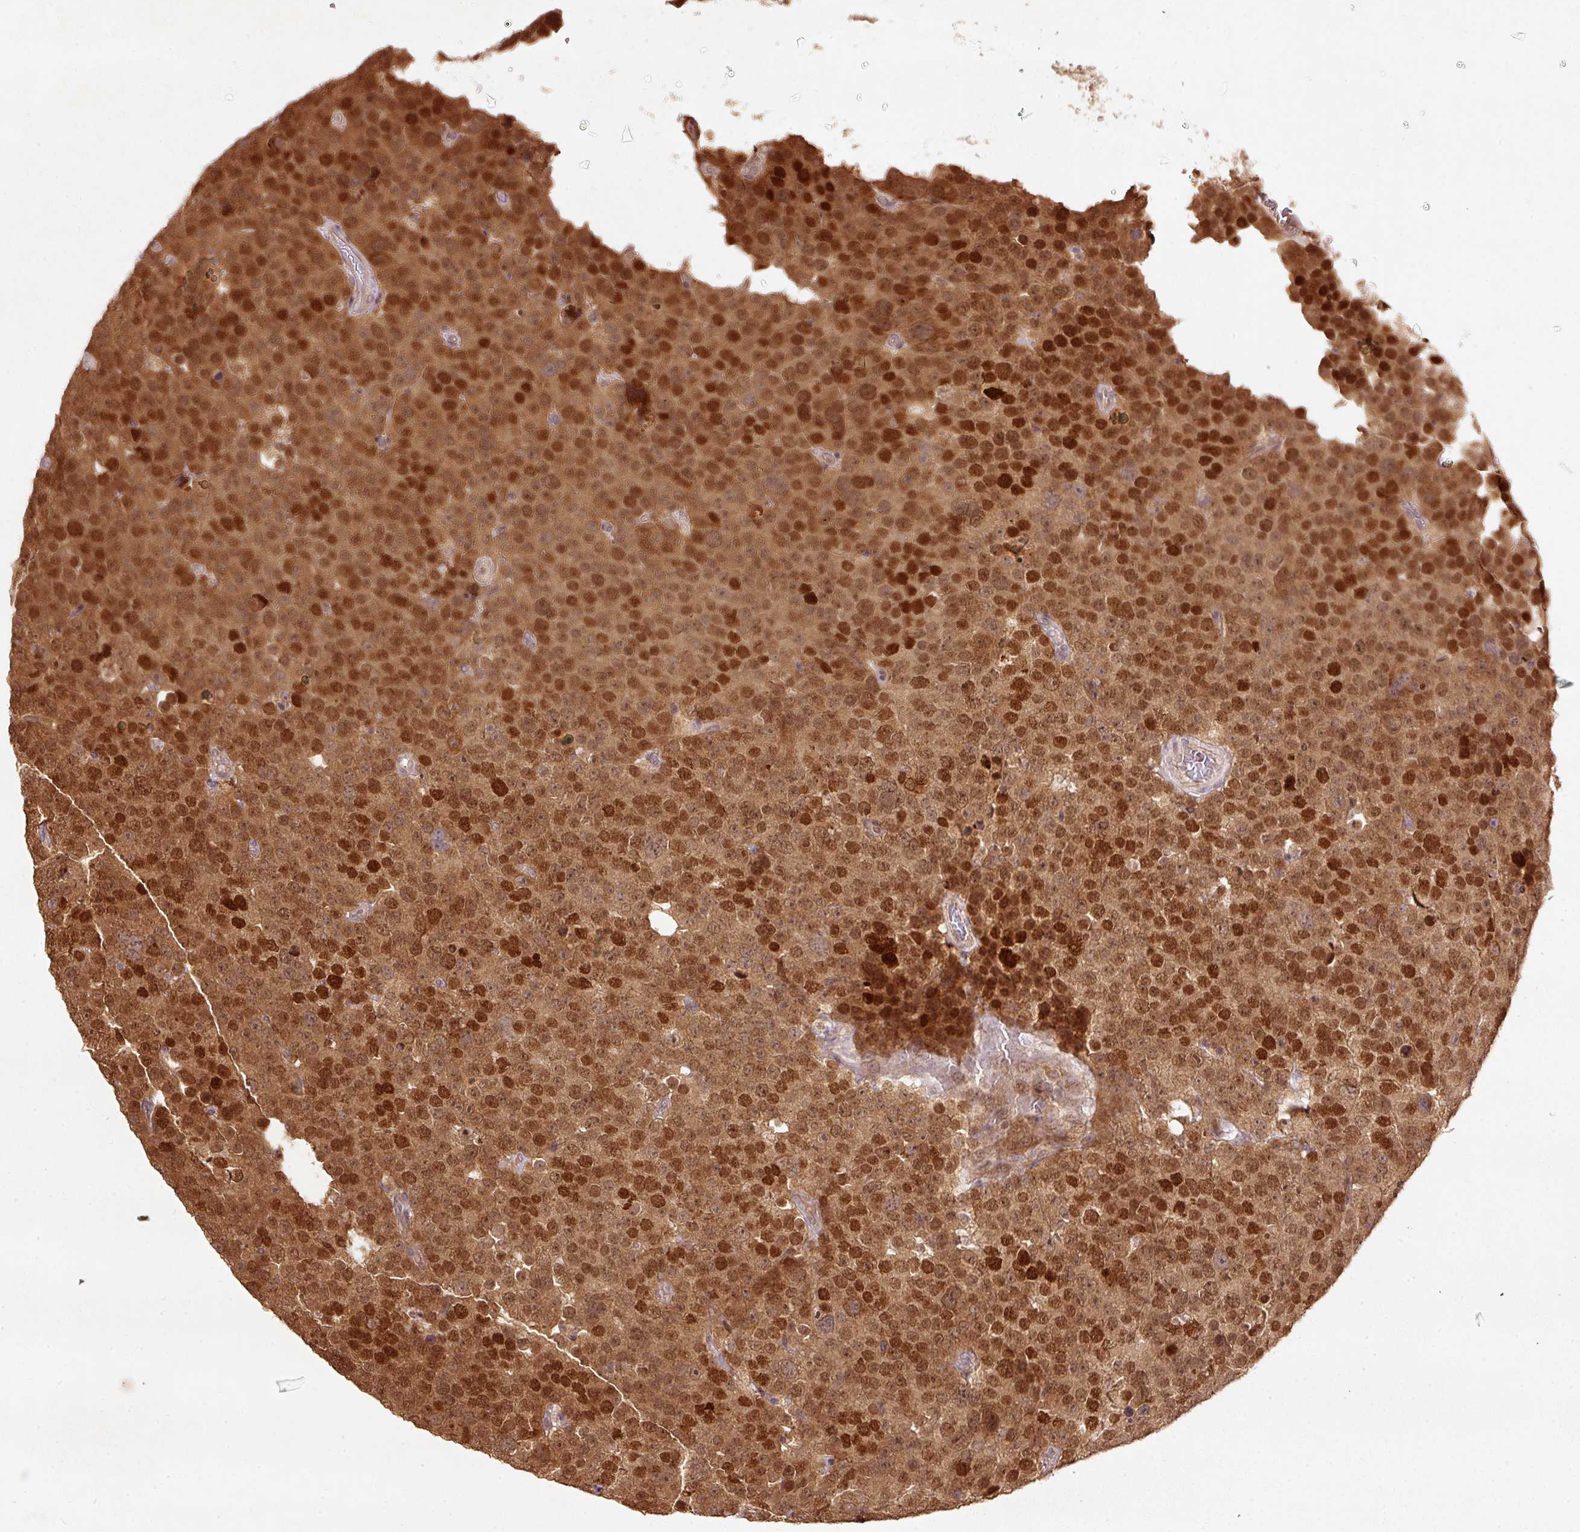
{"staining": {"intensity": "strong", "quantity": ">75%", "location": "nuclear"}, "tissue": "testis cancer", "cell_type": "Tumor cells", "image_type": "cancer", "snomed": [{"axis": "morphology", "description": "Seminoma, NOS"}, {"axis": "topography", "description": "Testis"}], "caption": "Testis cancer stained with IHC displays strong nuclear expression in about >75% of tumor cells.", "gene": "PCDHB1", "patient": {"sex": "male", "age": 71}}